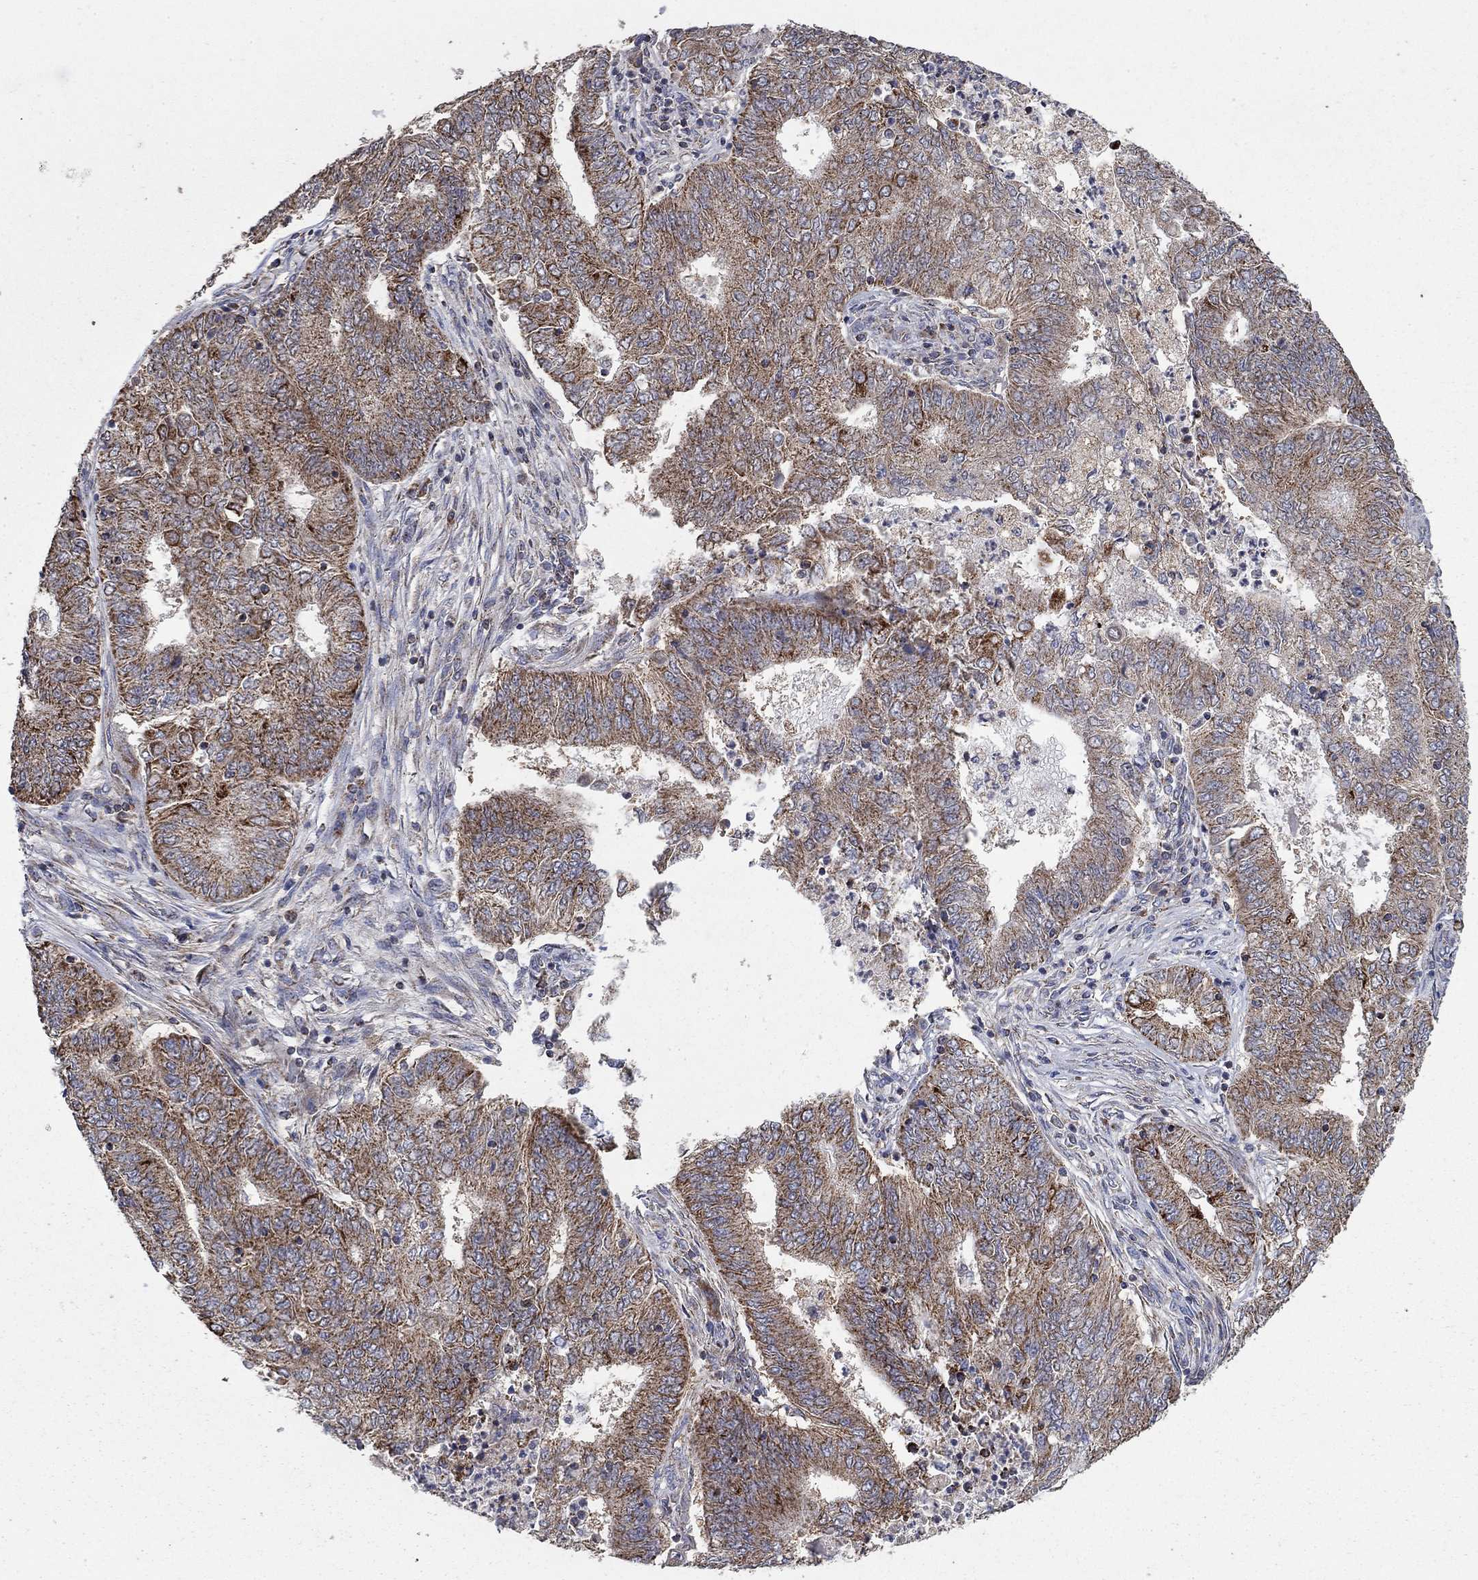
{"staining": {"intensity": "moderate", "quantity": ">75%", "location": "cytoplasmic/membranous"}, "tissue": "endometrial cancer", "cell_type": "Tumor cells", "image_type": "cancer", "snomed": [{"axis": "morphology", "description": "Adenocarcinoma, NOS"}, {"axis": "topography", "description": "Endometrium"}], "caption": "Immunohistochemistry staining of endometrial cancer (adenocarcinoma), which displays medium levels of moderate cytoplasmic/membranous staining in about >75% of tumor cells indicating moderate cytoplasmic/membranous protein expression. The staining was performed using DAB (brown) for protein detection and nuclei were counterstained in hematoxylin (blue).", "gene": "GPSM1", "patient": {"sex": "female", "age": 62}}